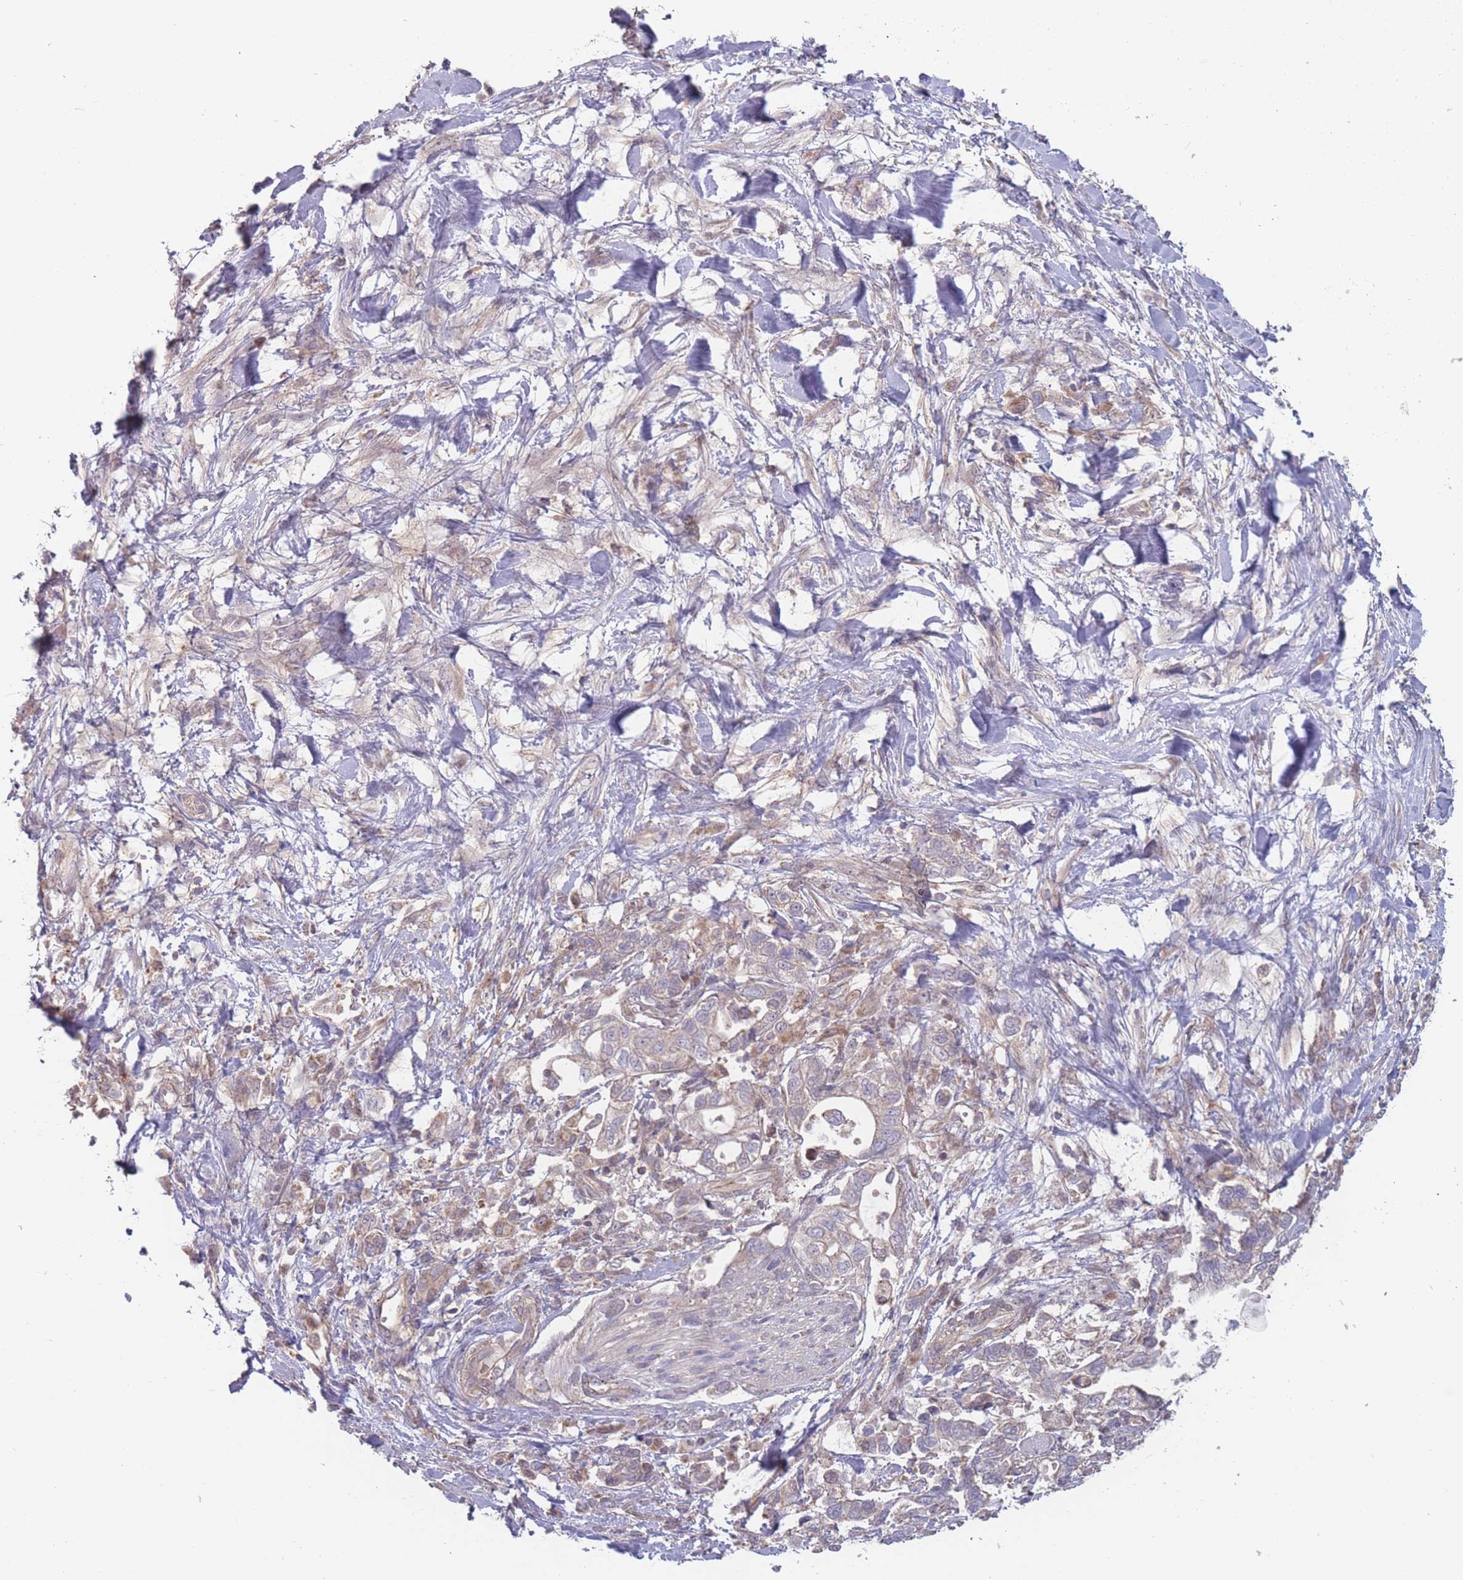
{"staining": {"intensity": "weak", "quantity": "25%-75%", "location": "cytoplasmic/membranous"}, "tissue": "pancreatic cancer", "cell_type": "Tumor cells", "image_type": "cancer", "snomed": [{"axis": "morphology", "description": "Adenocarcinoma, NOS"}, {"axis": "topography", "description": "Pancreas"}], "caption": "The image reveals staining of pancreatic cancer, revealing weak cytoplasmic/membranous protein expression (brown color) within tumor cells. The staining was performed using DAB, with brown indicating positive protein expression. Nuclei are stained blue with hematoxylin.", "gene": "ATP5MG", "patient": {"sex": "male", "age": 70}}